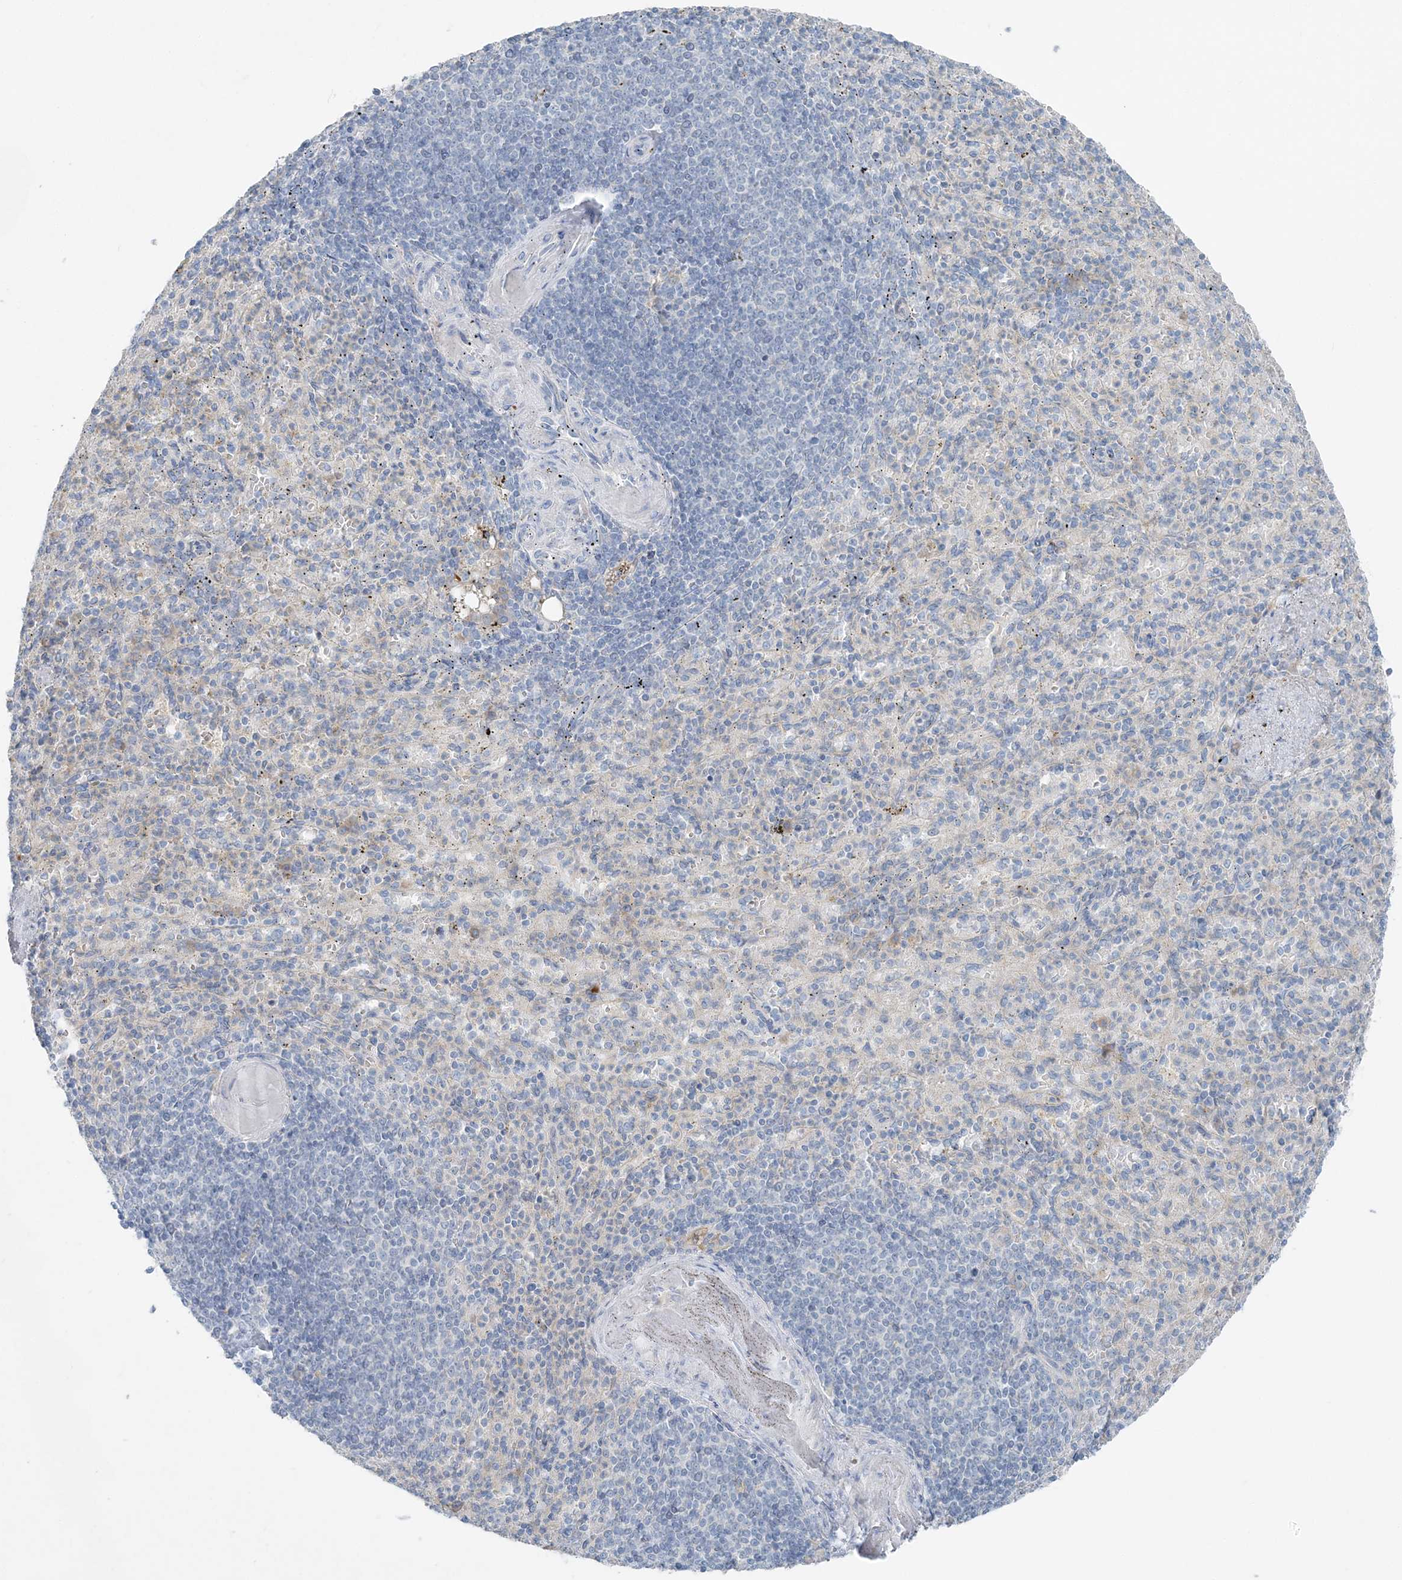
{"staining": {"intensity": "negative", "quantity": "none", "location": "none"}, "tissue": "spleen", "cell_type": "Cells in red pulp", "image_type": "normal", "snomed": [{"axis": "morphology", "description": "Normal tissue, NOS"}, {"axis": "topography", "description": "Spleen"}], "caption": "Spleen stained for a protein using IHC reveals no positivity cells in red pulp.", "gene": "ATP11A", "patient": {"sex": "female", "age": 74}}